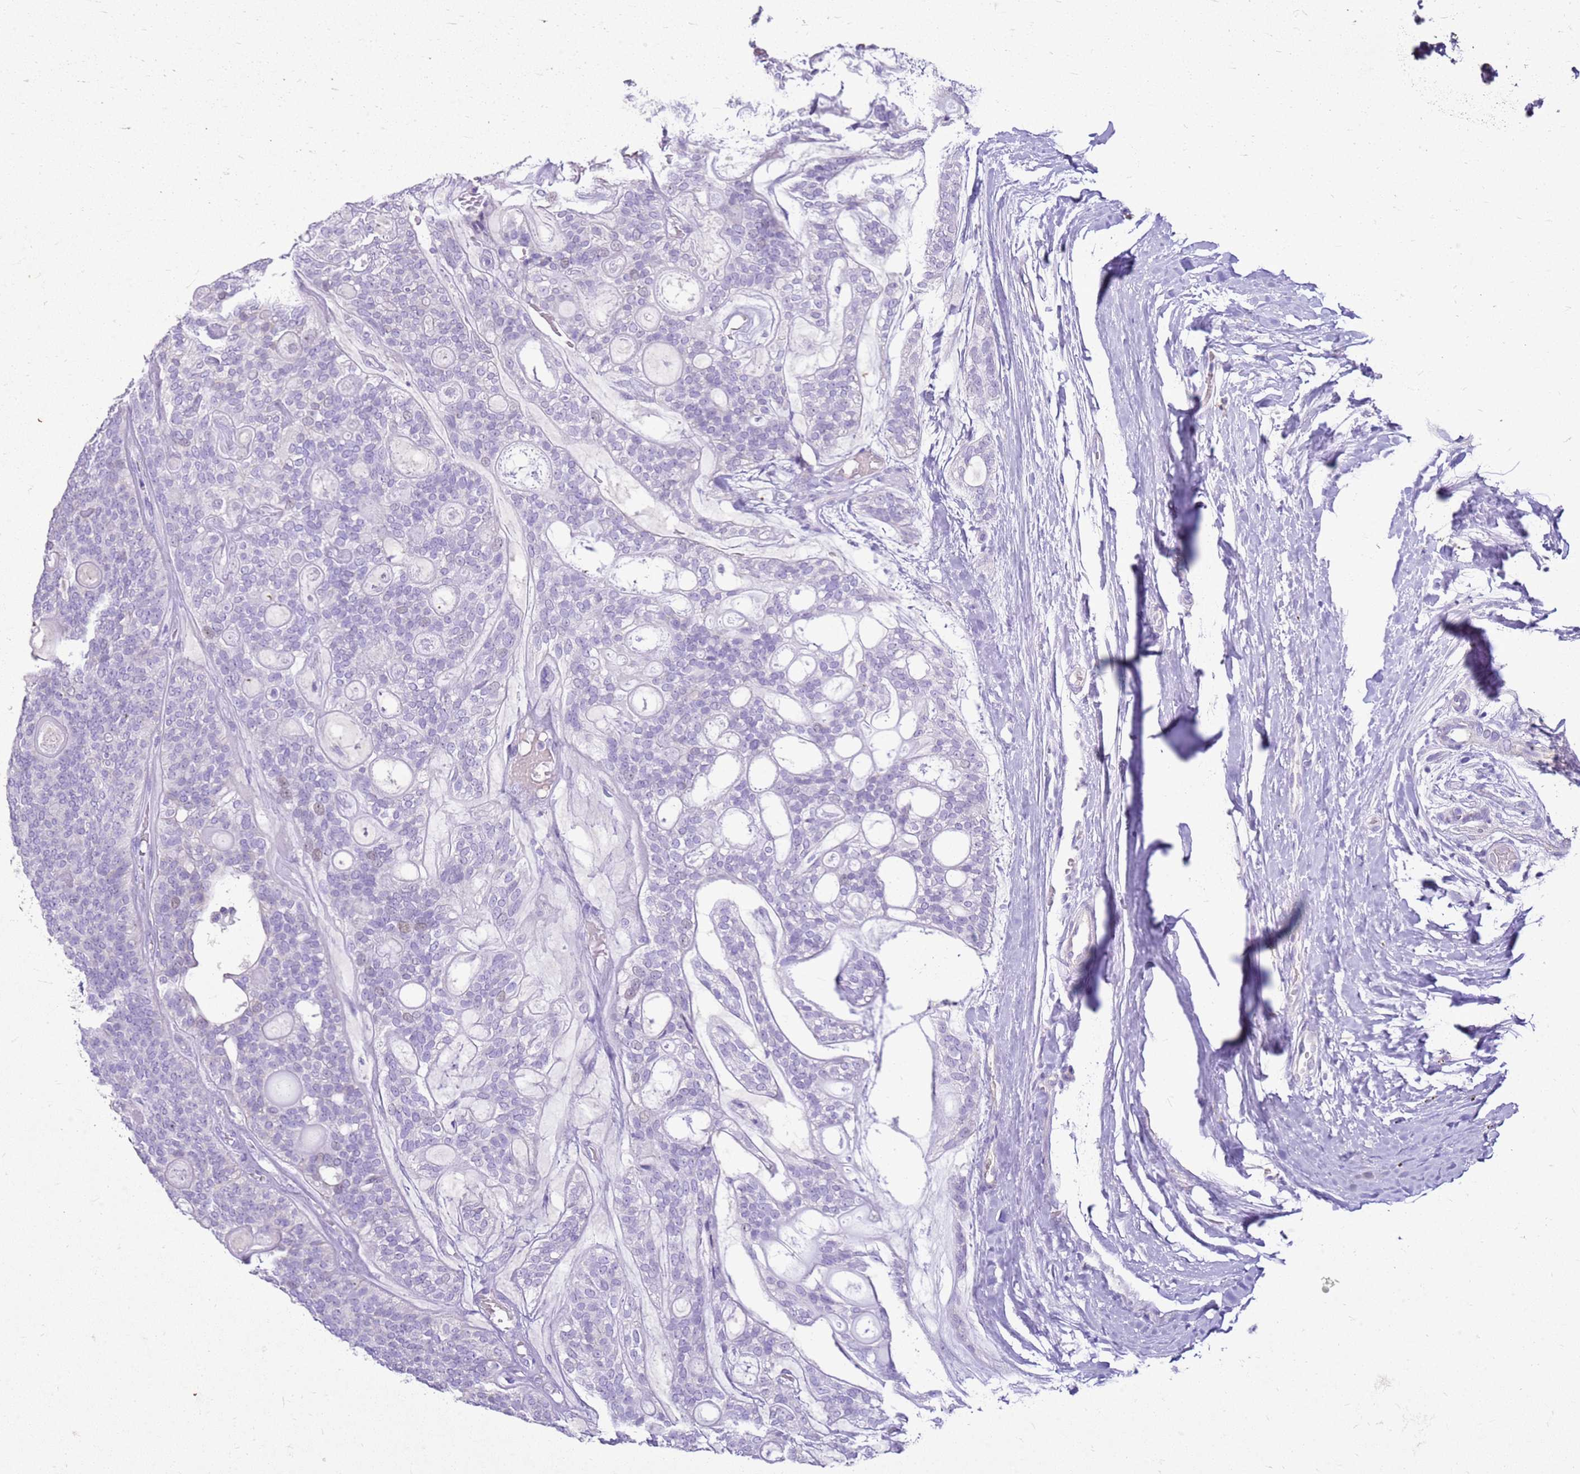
{"staining": {"intensity": "negative", "quantity": "none", "location": "none"}, "tissue": "head and neck cancer", "cell_type": "Tumor cells", "image_type": "cancer", "snomed": [{"axis": "morphology", "description": "Adenocarcinoma, NOS"}, {"axis": "topography", "description": "Head-Neck"}], "caption": "Immunohistochemistry micrograph of head and neck cancer (adenocarcinoma) stained for a protein (brown), which displays no staining in tumor cells.", "gene": "FABP2", "patient": {"sex": "male", "age": 66}}